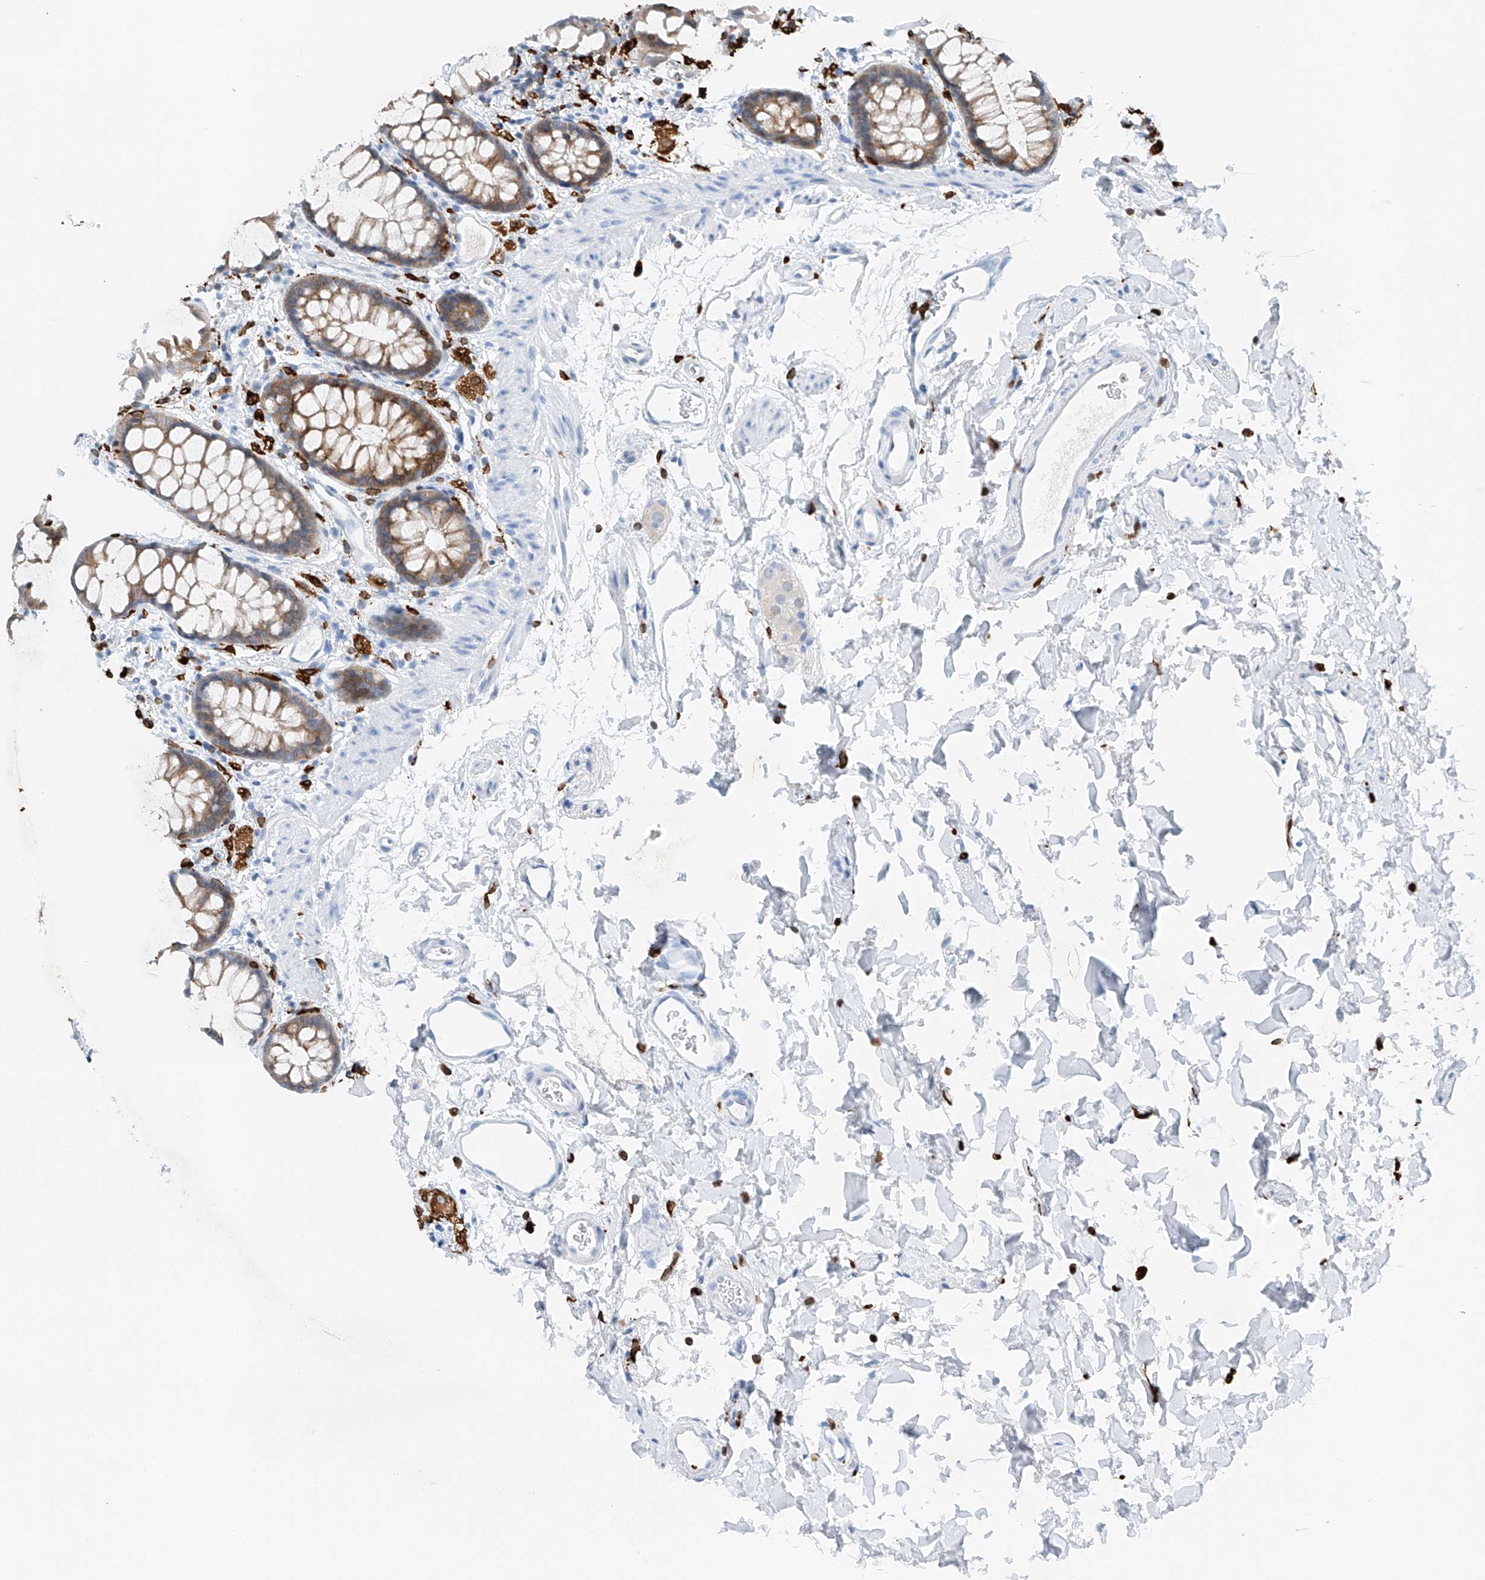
{"staining": {"intensity": "moderate", "quantity": ">75%", "location": "cytoplasmic/membranous"}, "tissue": "rectum", "cell_type": "Glandular cells", "image_type": "normal", "snomed": [{"axis": "morphology", "description": "Normal tissue, NOS"}, {"axis": "topography", "description": "Rectum"}], "caption": "Protein positivity by immunohistochemistry (IHC) exhibits moderate cytoplasmic/membranous expression in about >75% of glandular cells in benign rectum. (Brightfield microscopy of DAB IHC at high magnification).", "gene": "TBXAS1", "patient": {"sex": "female", "age": 65}}